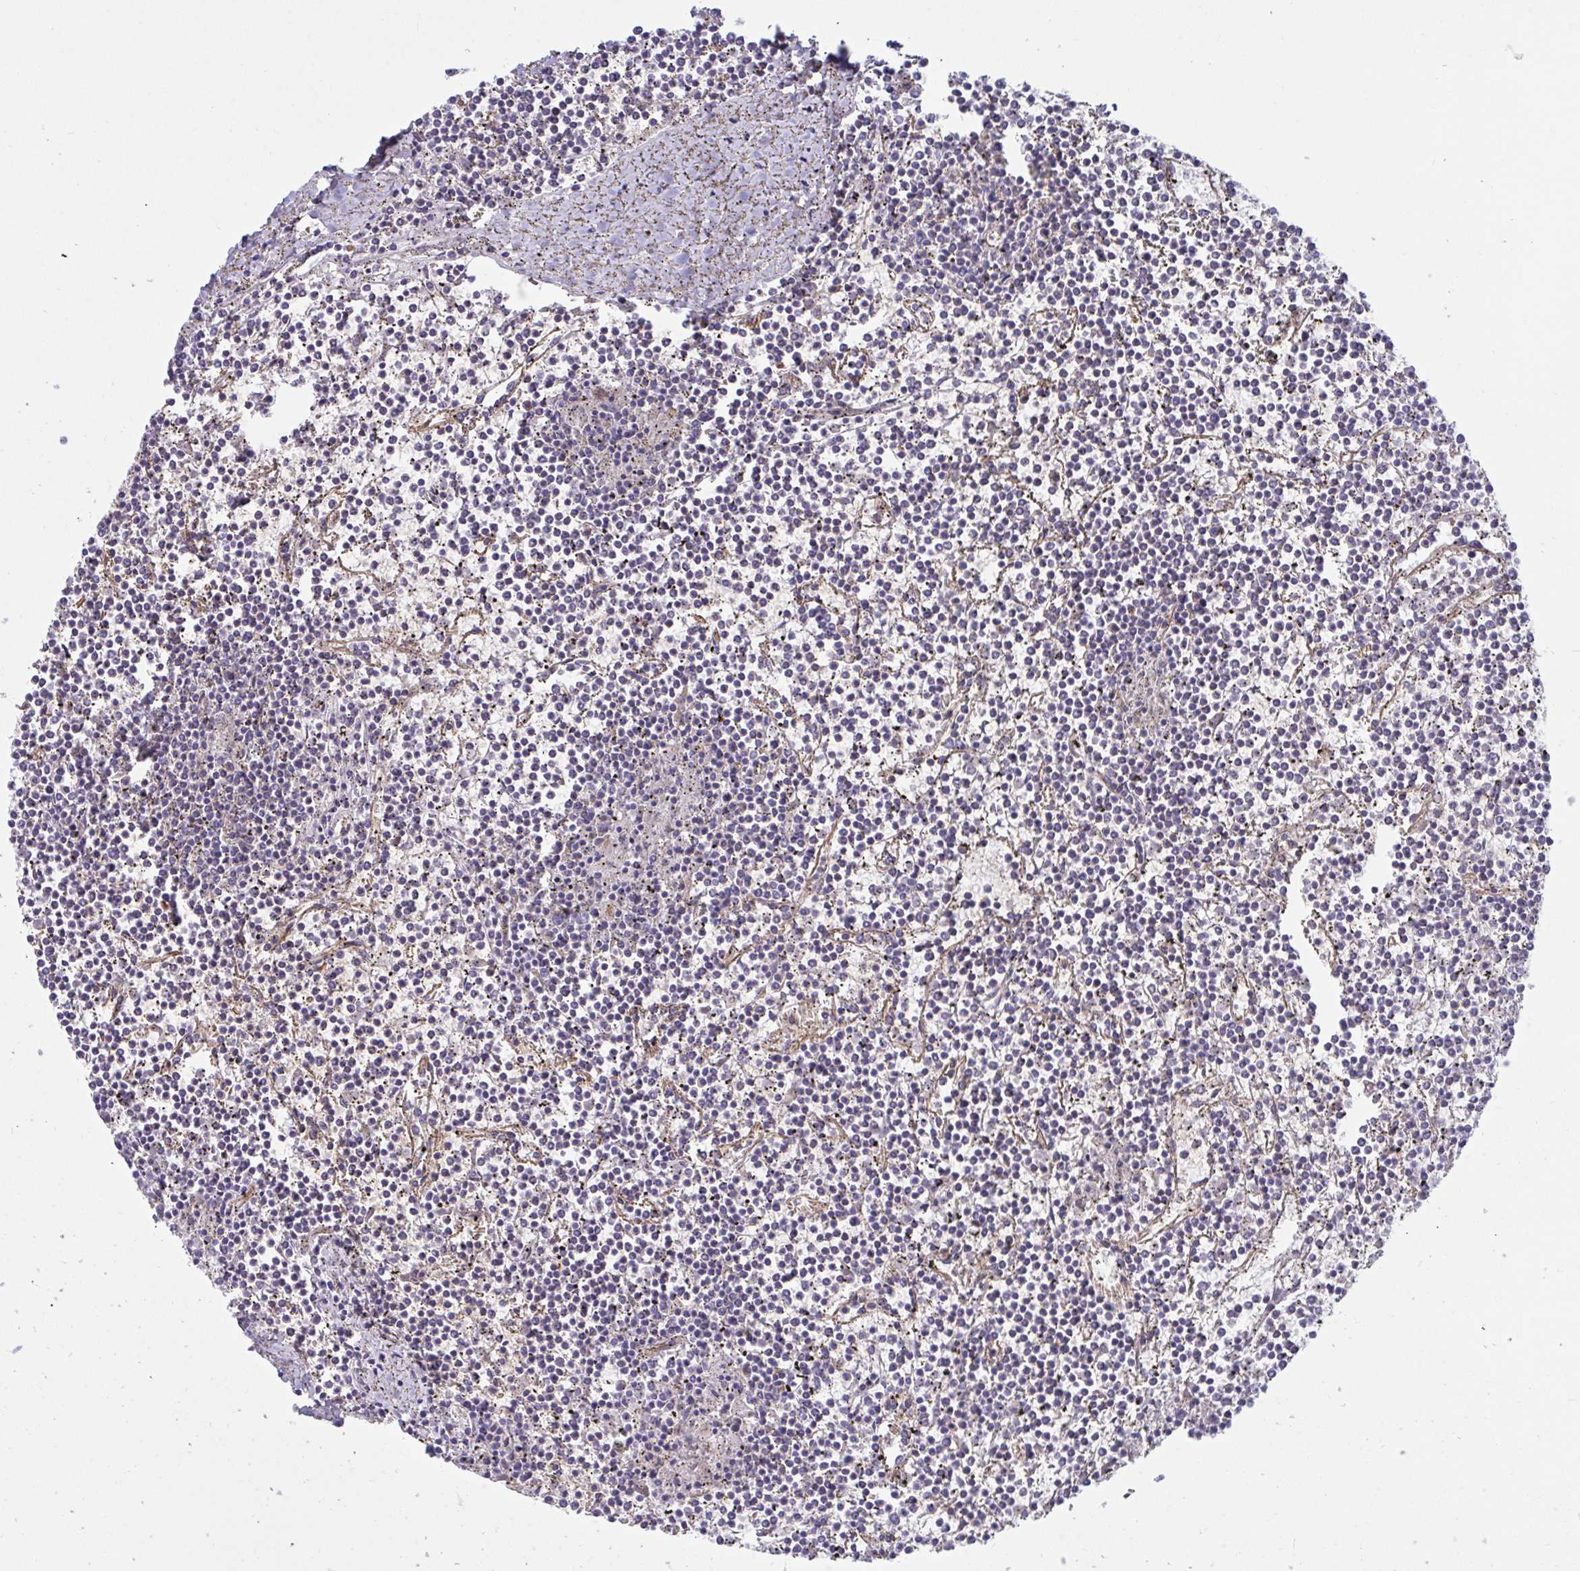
{"staining": {"intensity": "negative", "quantity": "none", "location": "none"}, "tissue": "lymphoma", "cell_type": "Tumor cells", "image_type": "cancer", "snomed": [{"axis": "morphology", "description": "Malignant lymphoma, non-Hodgkin's type, Low grade"}, {"axis": "topography", "description": "Spleen"}], "caption": "An immunohistochemistry (IHC) image of malignant lymphoma, non-Hodgkin's type (low-grade) is shown. There is no staining in tumor cells of malignant lymphoma, non-Hodgkin's type (low-grade).", "gene": "SLC9A6", "patient": {"sex": "female", "age": 19}}